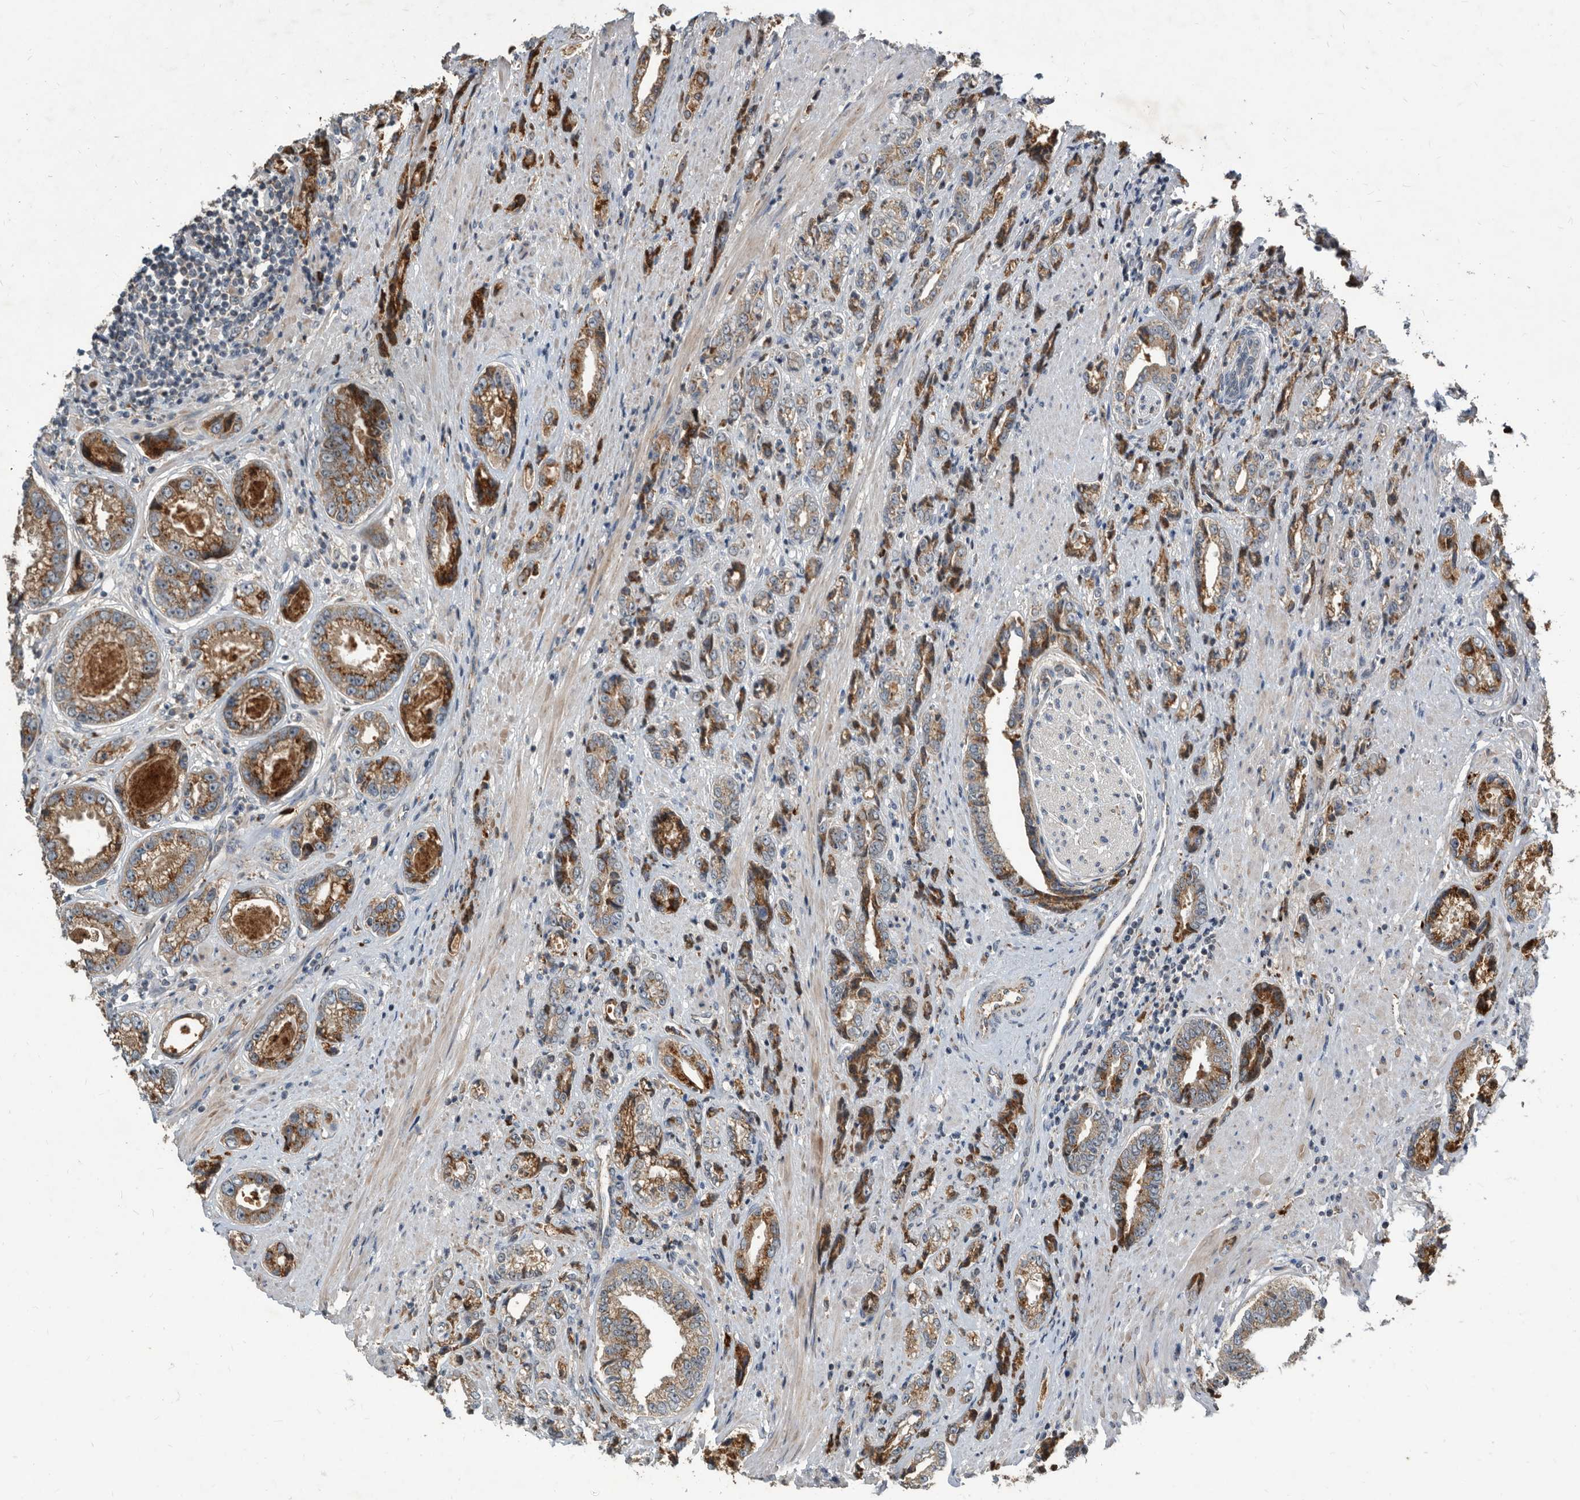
{"staining": {"intensity": "moderate", "quantity": ">75%", "location": "cytoplasmic/membranous"}, "tissue": "prostate cancer", "cell_type": "Tumor cells", "image_type": "cancer", "snomed": [{"axis": "morphology", "description": "Adenocarcinoma, High grade"}, {"axis": "topography", "description": "Prostate"}], "caption": "Immunohistochemical staining of prostate high-grade adenocarcinoma demonstrates moderate cytoplasmic/membranous protein staining in approximately >75% of tumor cells. The staining was performed using DAB (3,3'-diaminobenzidine), with brown indicating positive protein expression. Nuclei are stained blue with hematoxylin.", "gene": "PI15", "patient": {"sex": "male", "age": 61}}